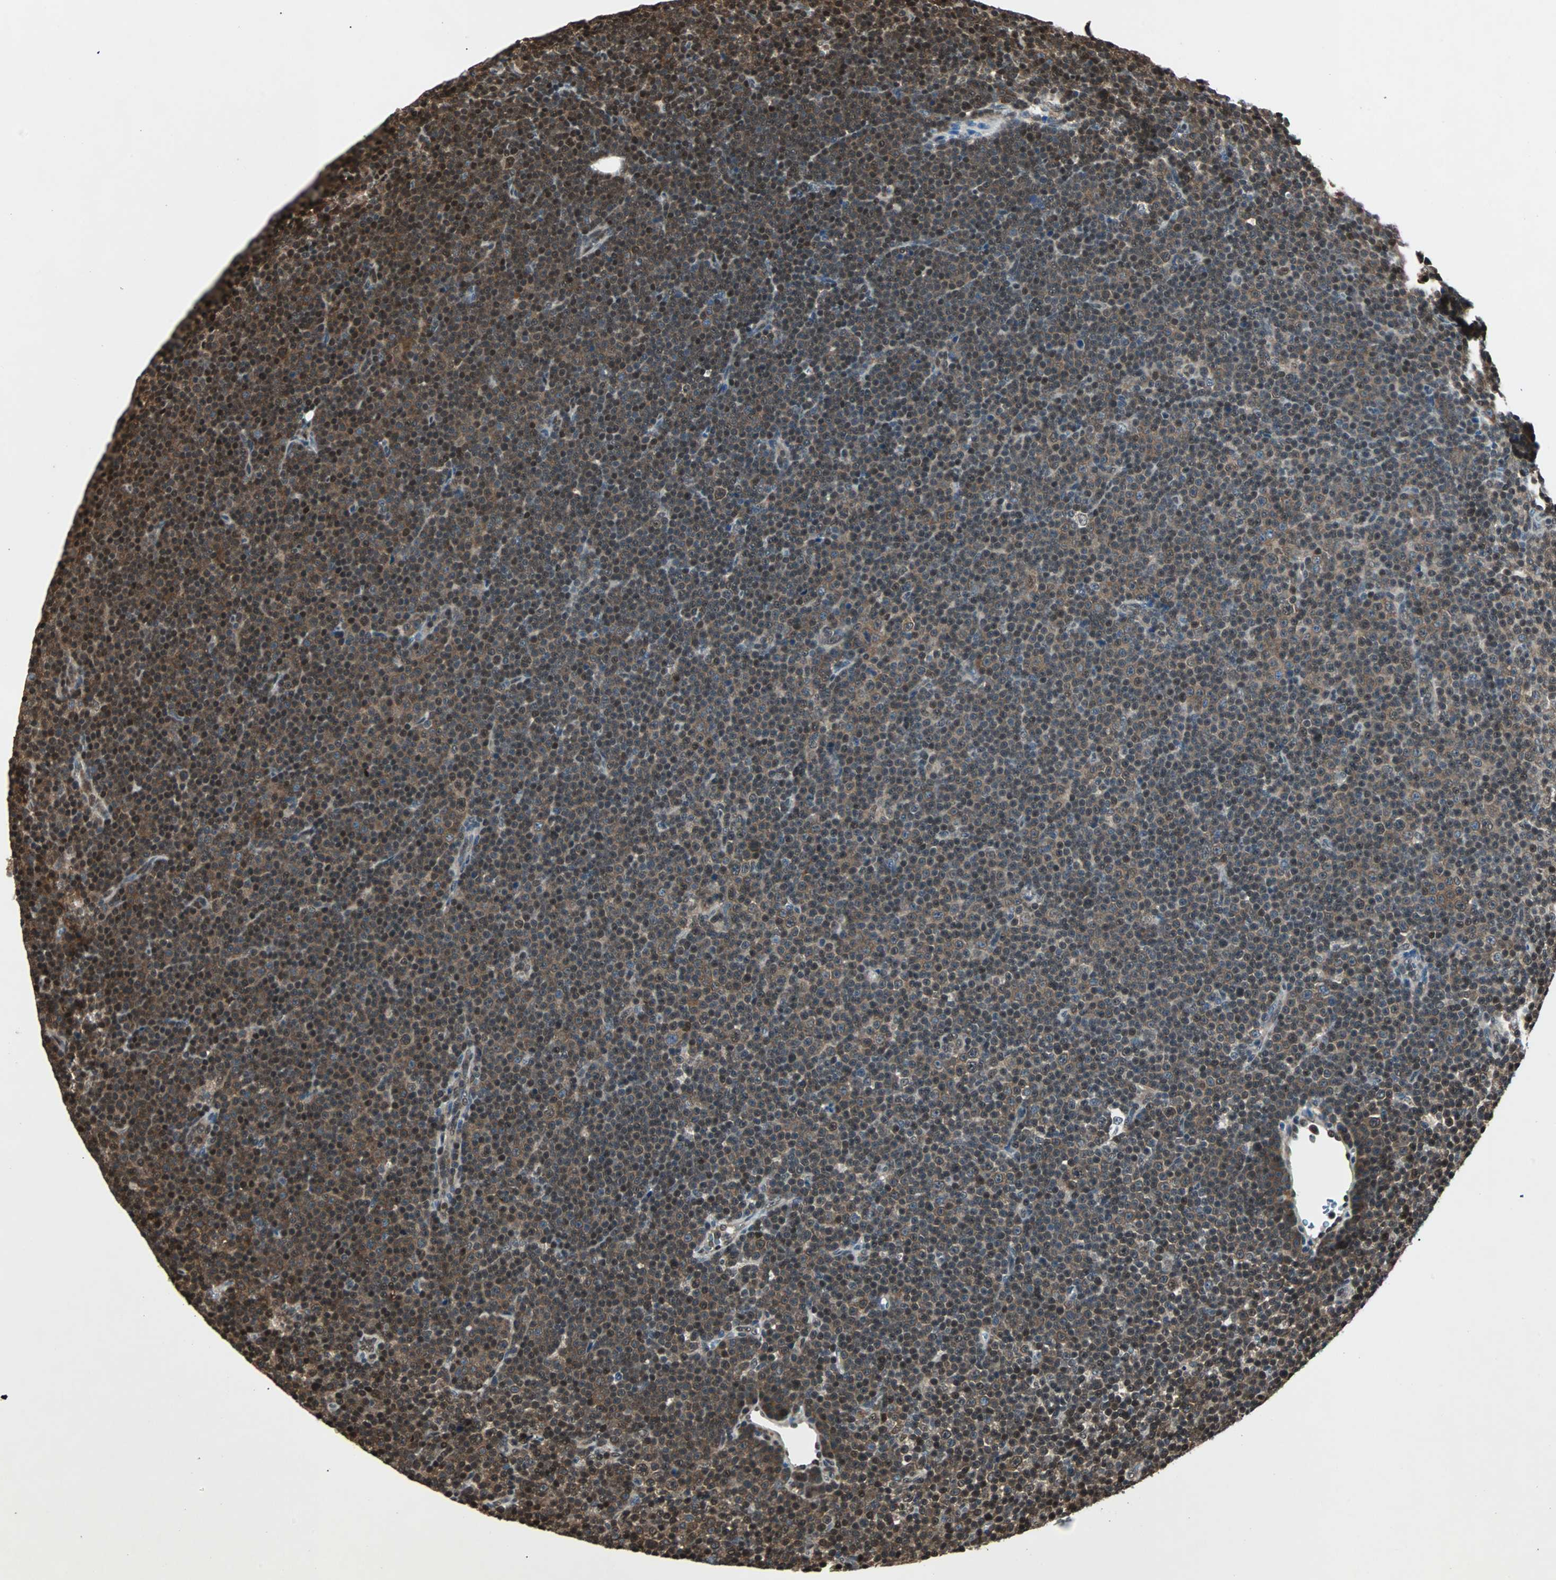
{"staining": {"intensity": "moderate", "quantity": ">75%", "location": "cytoplasmic/membranous,nuclear"}, "tissue": "lymphoma", "cell_type": "Tumor cells", "image_type": "cancer", "snomed": [{"axis": "morphology", "description": "Malignant lymphoma, non-Hodgkin's type, Low grade"}, {"axis": "topography", "description": "Lymph node"}], "caption": "Lymphoma was stained to show a protein in brown. There is medium levels of moderate cytoplasmic/membranous and nuclear expression in approximately >75% of tumor cells.", "gene": "ACLY", "patient": {"sex": "female", "age": 67}}